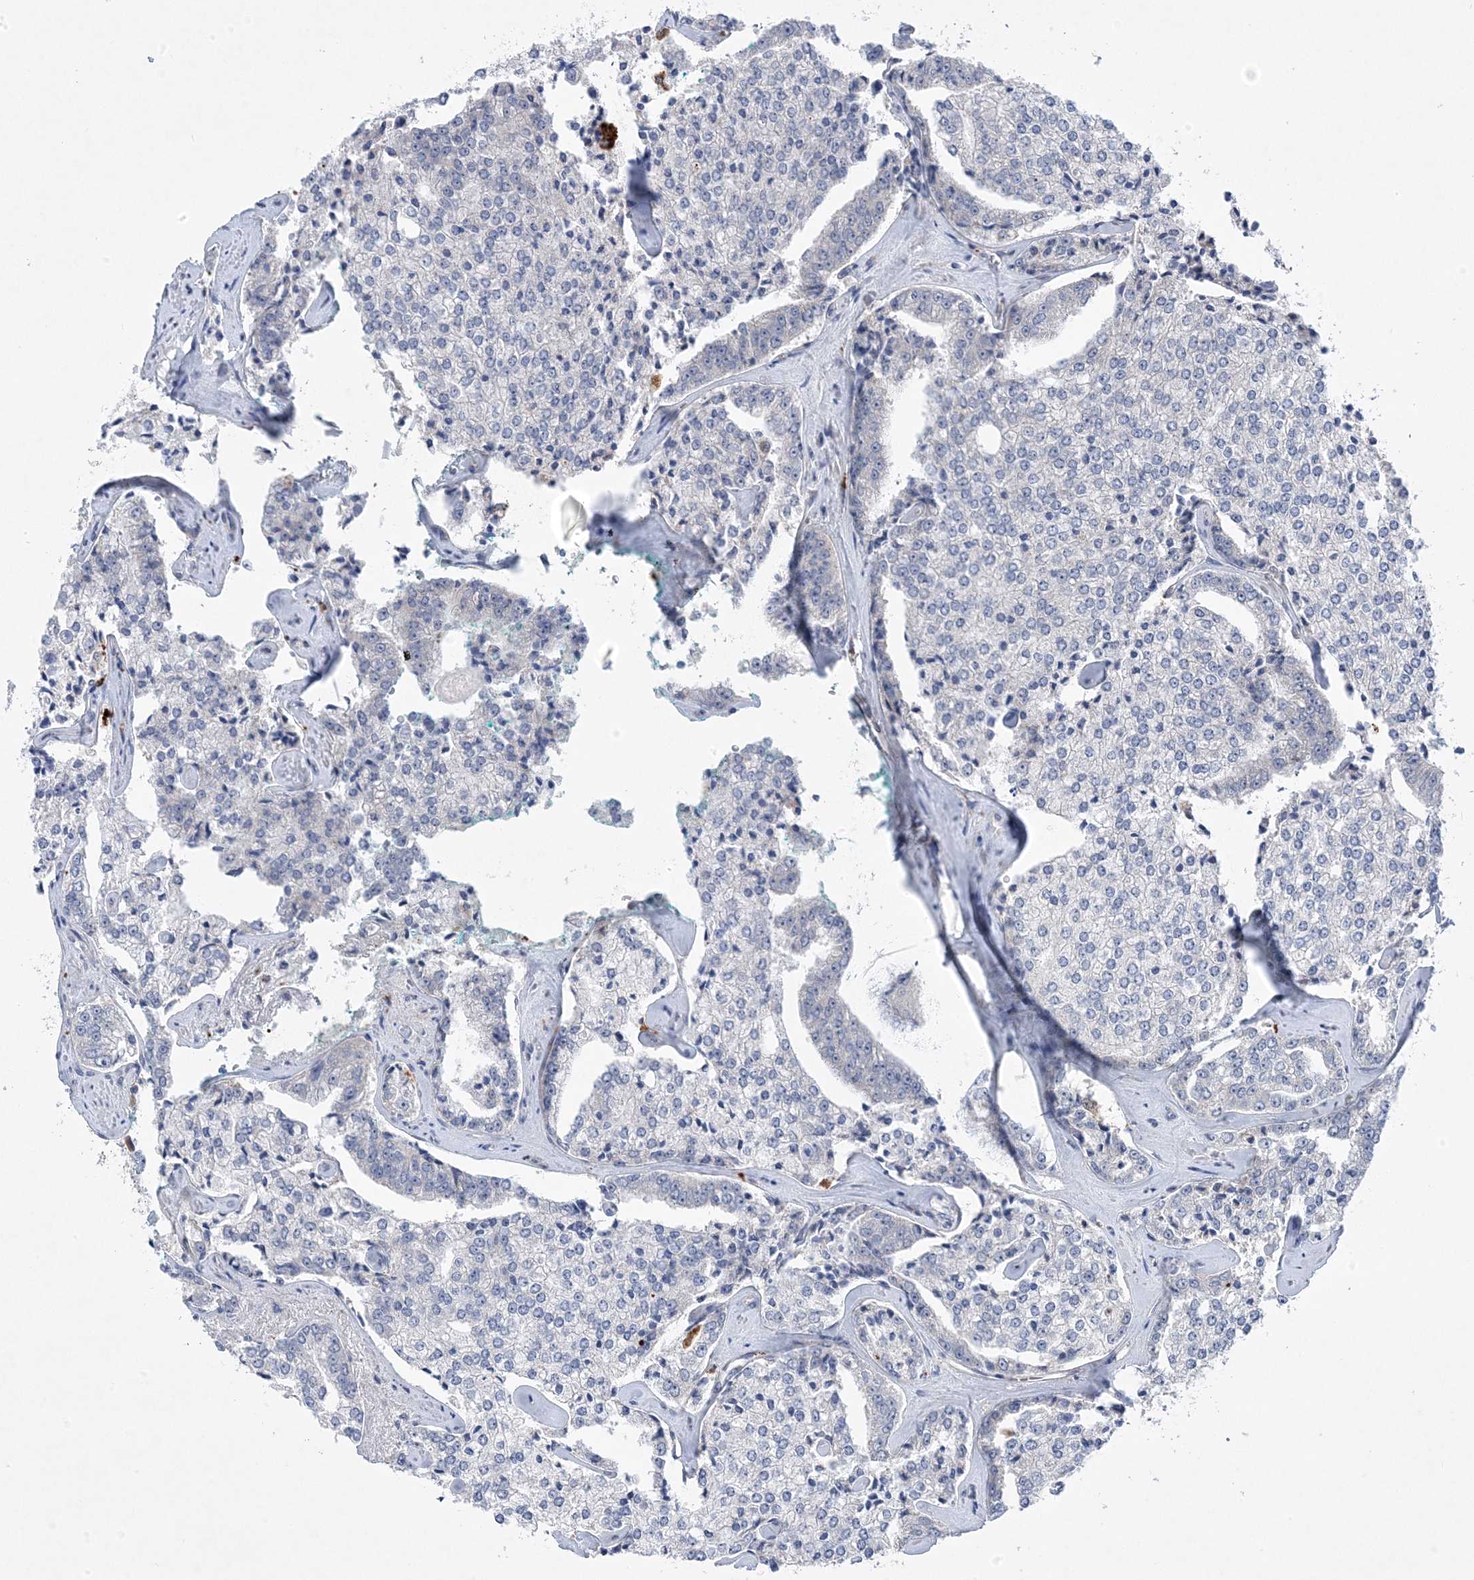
{"staining": {"intensity": "negative", "quantity": "none", "location": "none"}, "tissue": "prostate cancer", "cell_type": "Tumor cells", "image_type": "cancer", "snomed": [{"axis": "morphology", "description": "Adenocarcinoma, High grade"}, {"axis": "topography", "description": "Prostate"}], "caption": "Human prostate adenocarcinoma (high-grade) stained for a protein using immunohistochemistry reveals no expression in tumor cells.", "gene": "ANAPC1", "patient": {"sex": "male", "age": 71}}